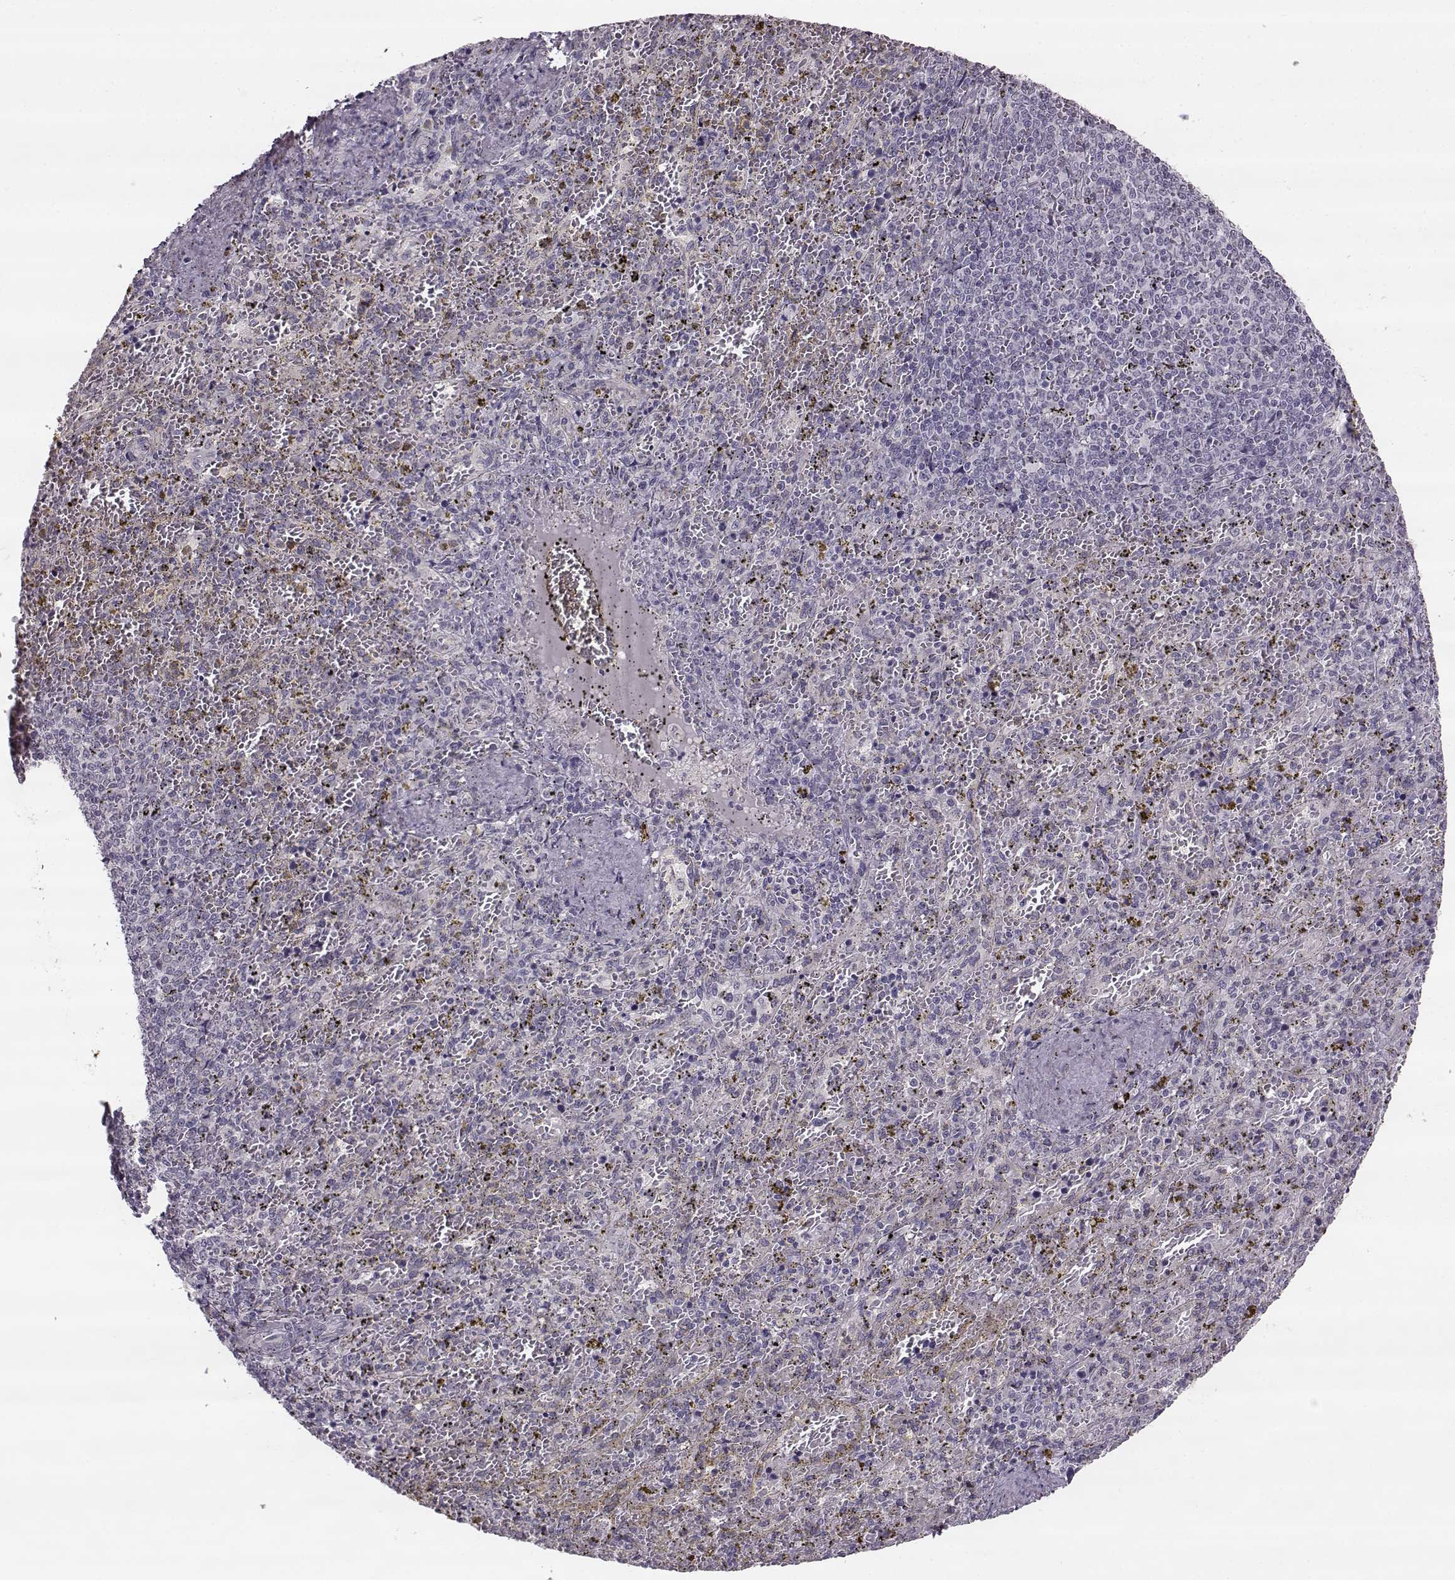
{"staining": {"intensity": "negative", "quantity": "none", "location": "none"}, "tissue": "spleen", "cell_type": "Cells in red pulp", "image_type": "normal", "snomed": [{"axis": "morphology", "description": "Normal tissue, NOS"}, {"axis": "topography", "description": "Spleen"}], "caption": "The photomicrograph shows no significant positivity in cells in red pulp of spleen. (Stains: DAB (3,3'-diaminobenzidine) immunohistochemistry with hematoxylin counter stain, Microscopy: brightfield microscopy at high magnification).", "gene": "MAP6D1", "patient": {"sex": "female", "age": 50}}